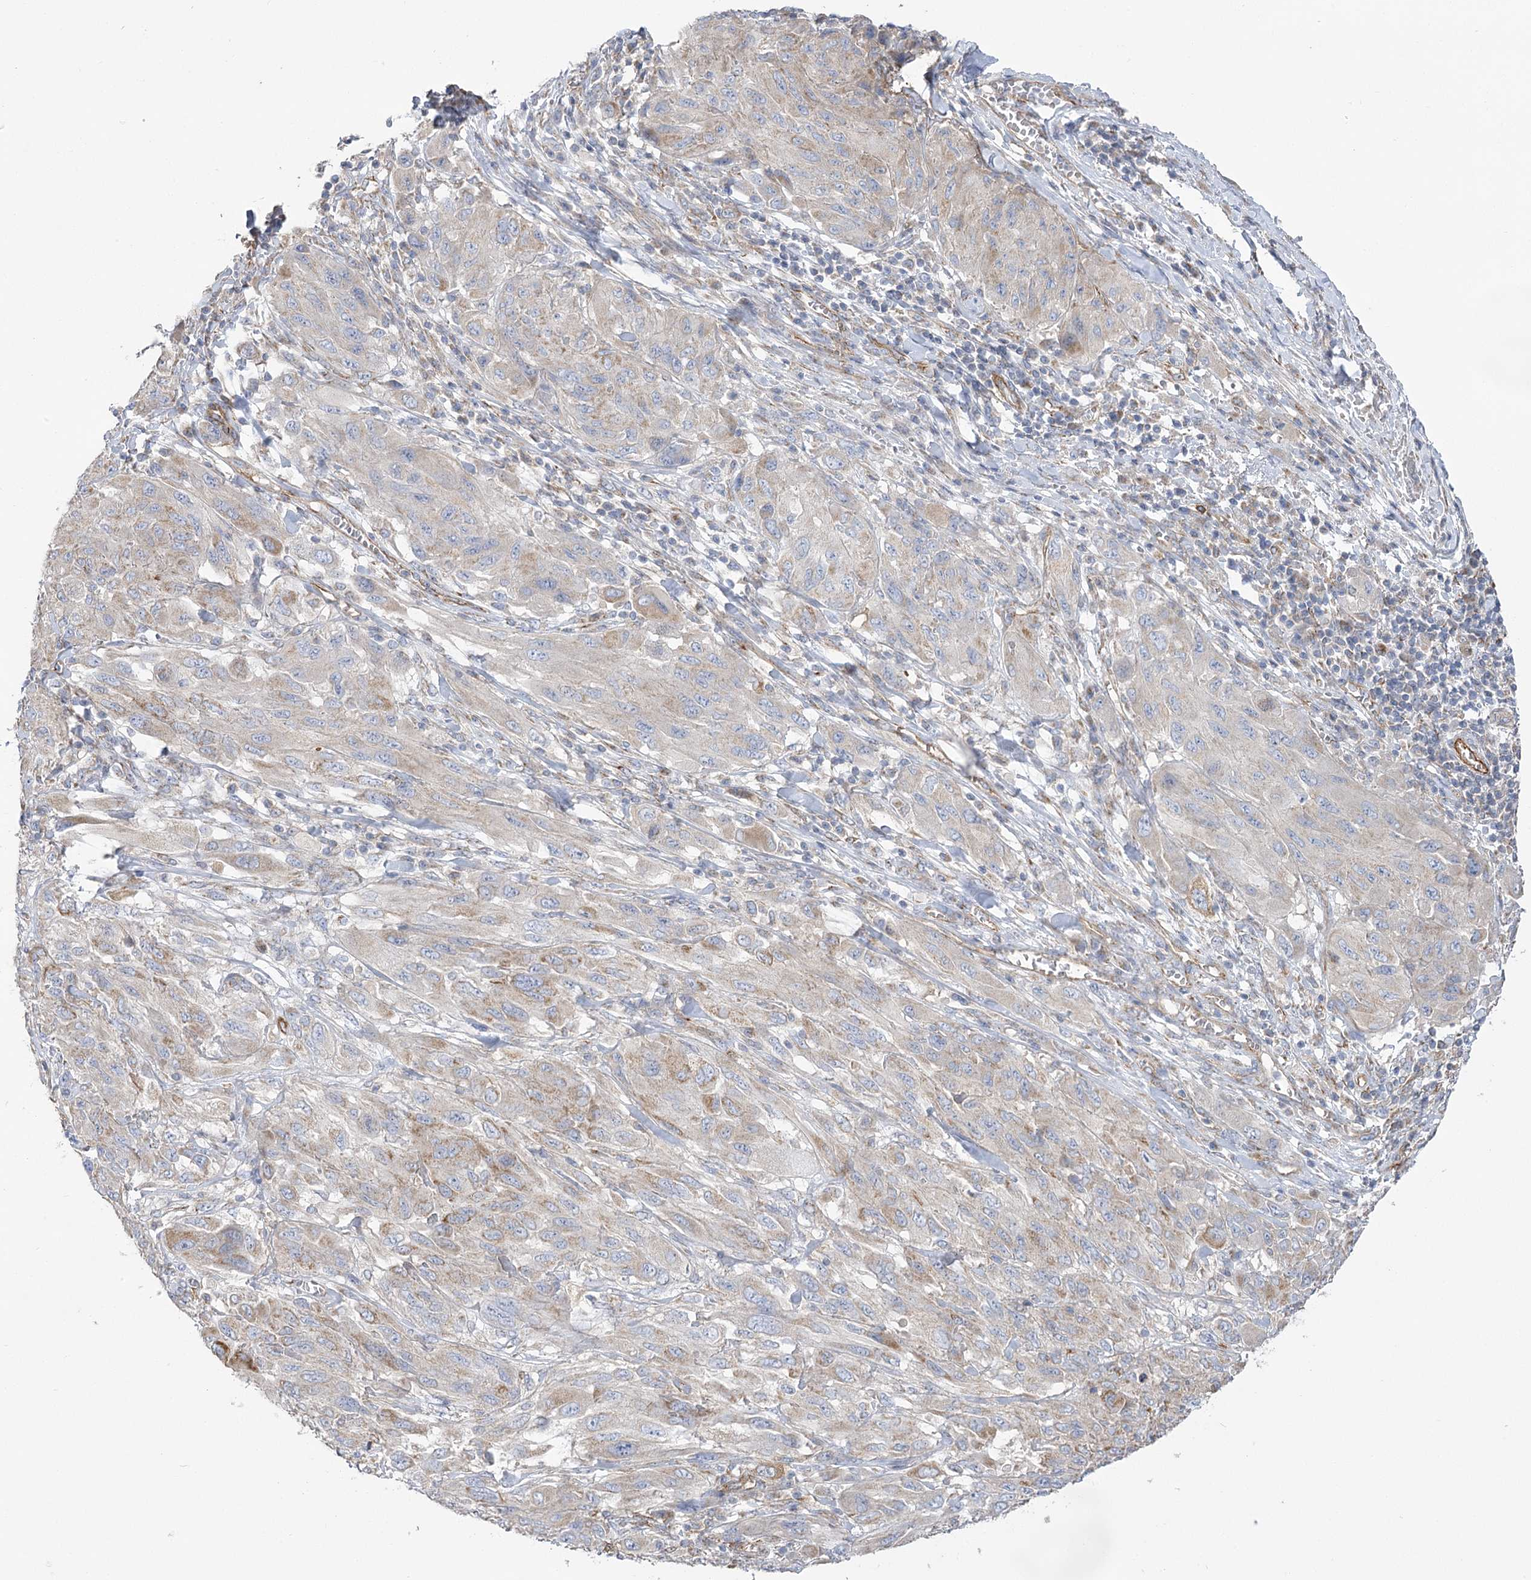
{"staining": {"intensity": "weak", "quantity": "<25%", "location": "cytoplasmic/membranous"}, "tissue": "melanoma", "cell_type": "Tumor cells", "image_type": "cancer", "snomed": [{"axis": "morphology", "description": "Malignant melanoma, NOS"}, {"axis": "topography", "description": "Skin"}], "caption": "IHC histopathology image of malignant melanoma stained for a protein (brown), which exhibits no positivity in tumor cells. (DAB (3,3'-diaminobenzidine) IHC, high magnification).", "gene": "RMDN2", "patient": {"sex": "female", "age": 91}}